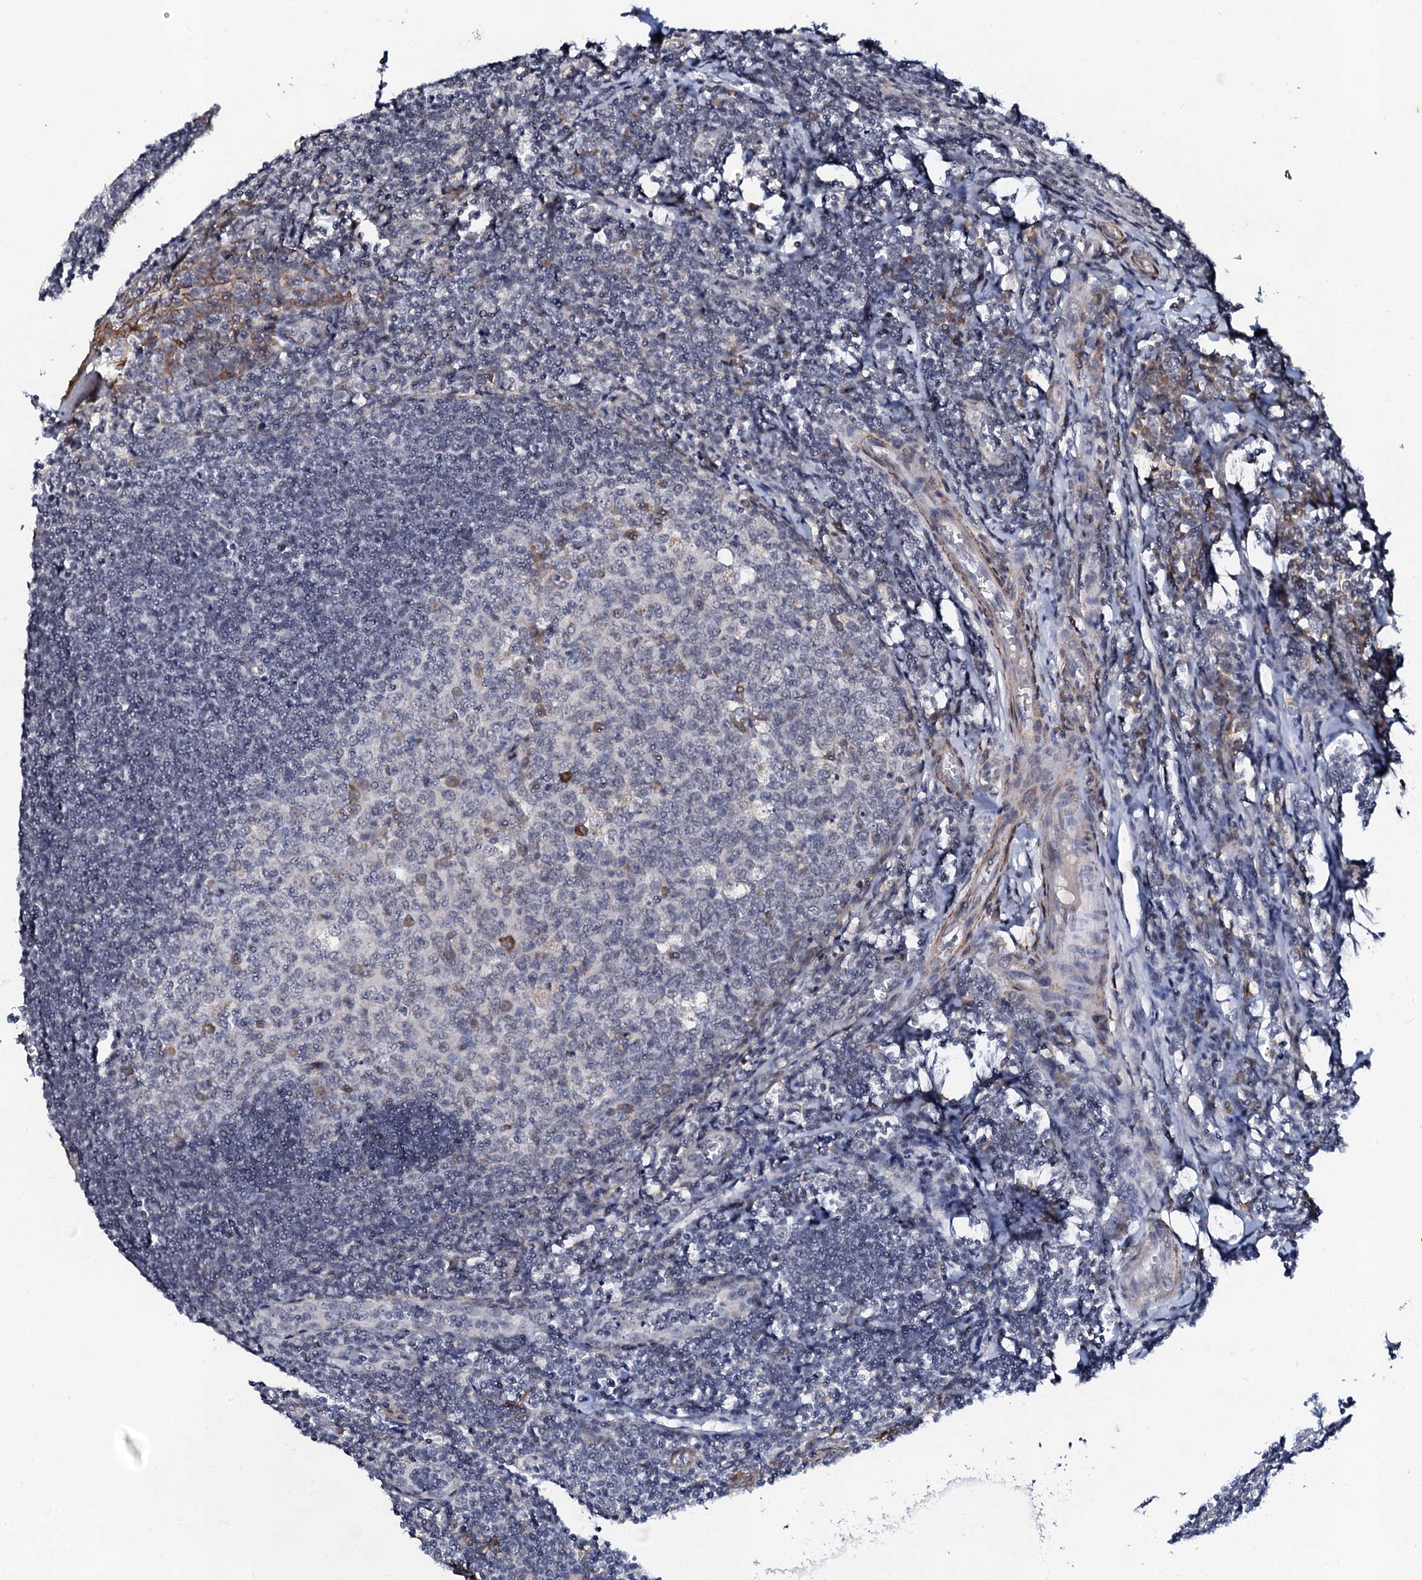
{"staining": {"intensity": "moderate", "quantity": "<25%", "location": "cytoplasmic/membranous"}, "tissue": "tonsil", "cell_type": "Germinal center cells", "image_type": "normal", "snomed": [{"axis": "morphology", "description": "Normal tissue, NOS"}, {"axis": "topography", "description": "Tonsil"}], "caption": "This photomicrograph displays unremarkable tonsil stained with immunohistochemistry to label a protein in brown. The cytoplasmic/membranous of germinal center cells show moderate positivity for the protein. Nuclei are counter-stained blue.", "gene": "GPR176", "patient": {"sex": "male", "age": 27}}